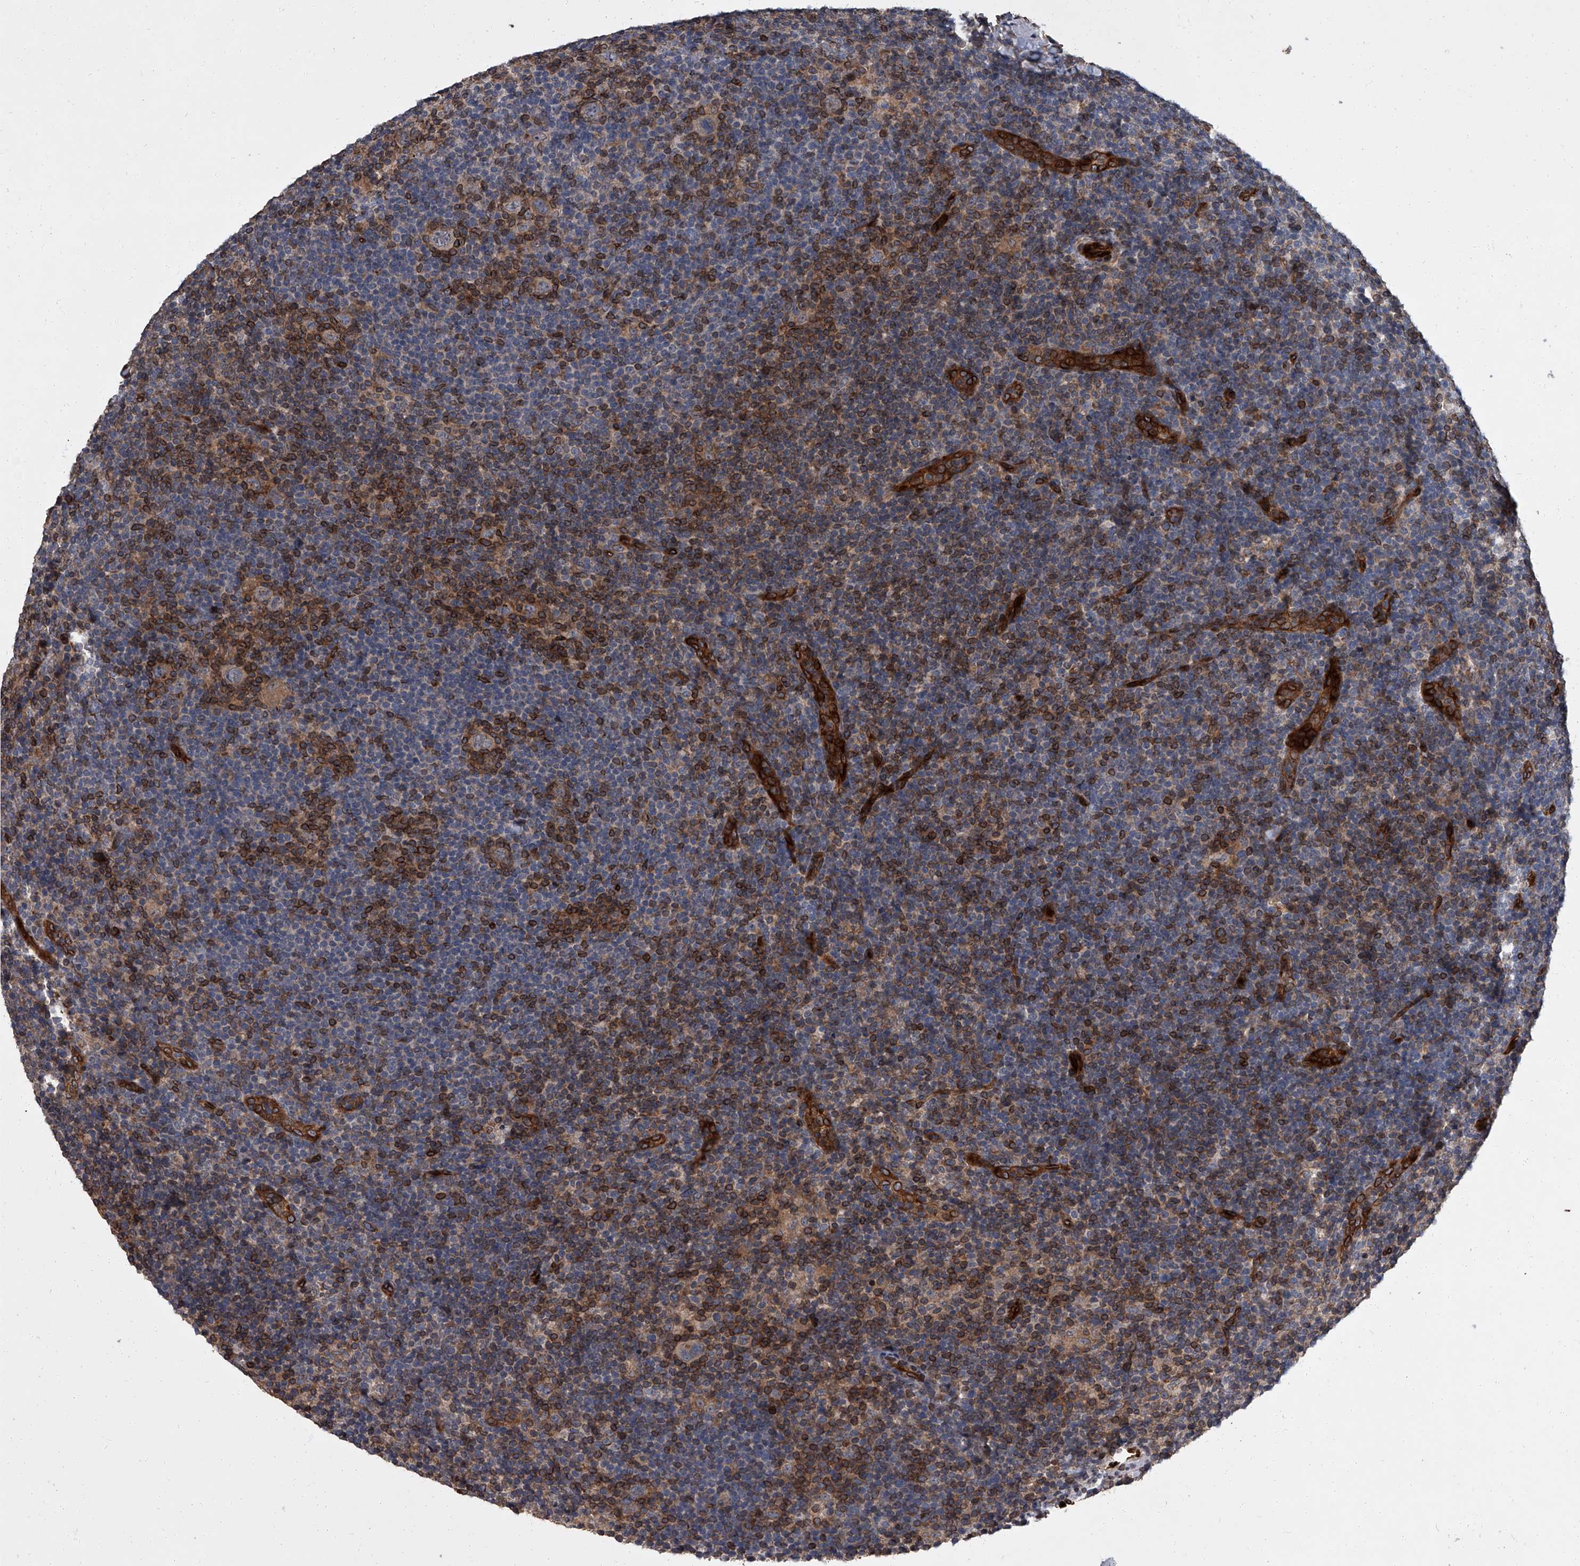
{"staining": {"intensity": "negative", "quantity": "none", "location": "none"}, "tissue": "lymphoma", "cell_type": "Tumor cells", "image_type": "cancer", "snomed": [{"axis": "morphology", "description": "Hodgkin's disease, NOS"}, {"axis": "topography", "description": "Lymph node"}], "caption": "This histopathology image is of lymphoma stained with immunohistochemistry to label a protein in brown with the nuclei are counter-stained blue. There is no positivity in tumor cells. Brightfield microscopy of immunohistochemistry (IHC) stained with DAB (3,3'-diaminobenzidine) (brown) and hematoxylin (blue), captured at high magnification.", "gene": "LRRC8C", "patient": {"sex": "female", "age": 57}}